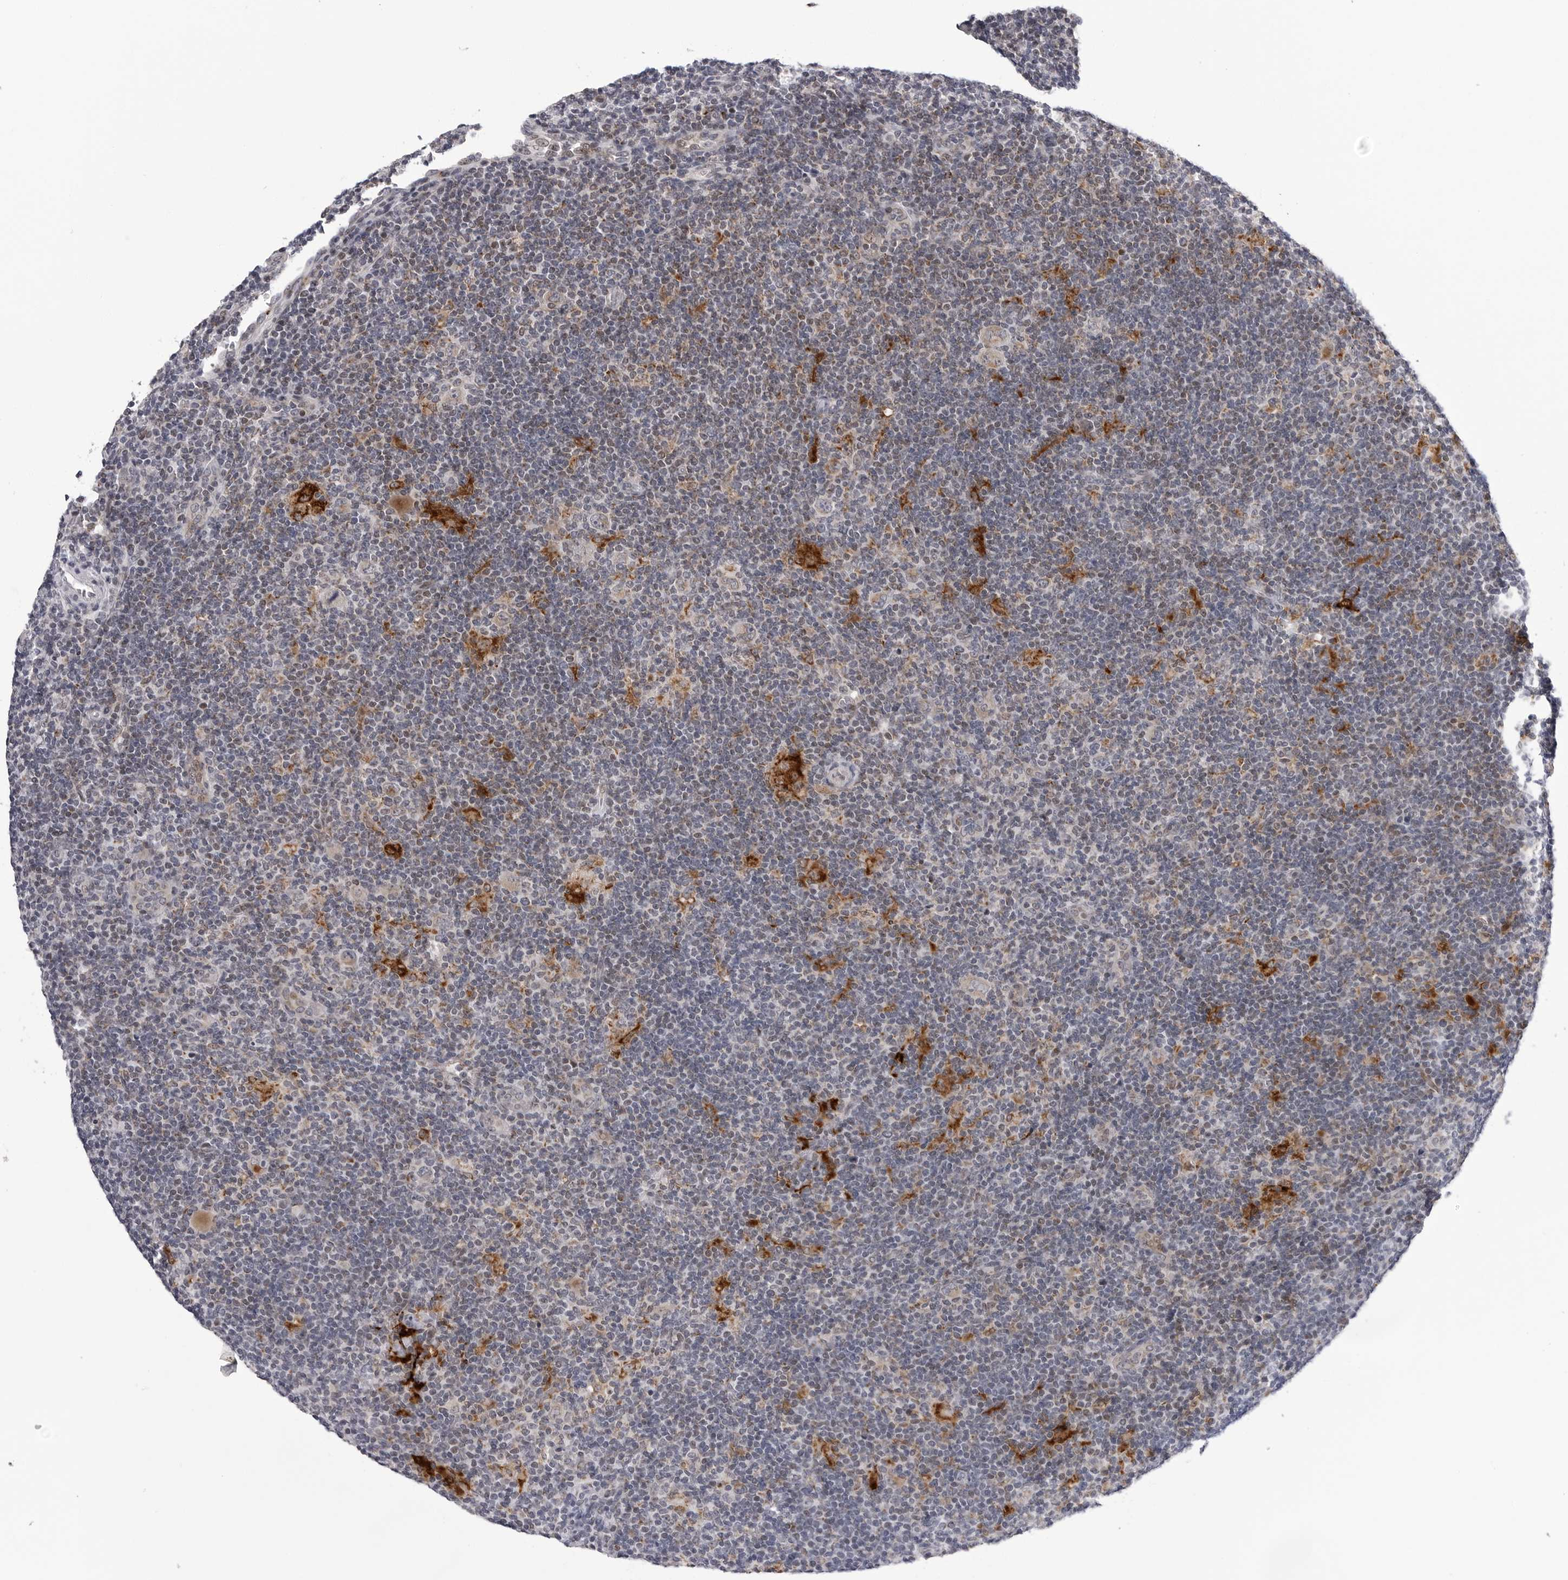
{"staining": {"intensity": "negative", "quantity": "none", "location": "none"}, "tissue": "lymphoma", "cell_type": "Tumor cells", "image_type": "cancer", "snomed": [{"axis": "morphology", "description": "Hodgkin's disease, NOS"}, {"axis": "topography", "description": "Lymph node"}], "caption": "Immunohistochemical staining of lymphoma demonstrates no significant staining in tumor cells. (DAB (3,3'-diaminobenzidine) IHC with hematoxylin counter stain).", "gene": "CDK20", "patient": {"sex": "female", "age": 57}}